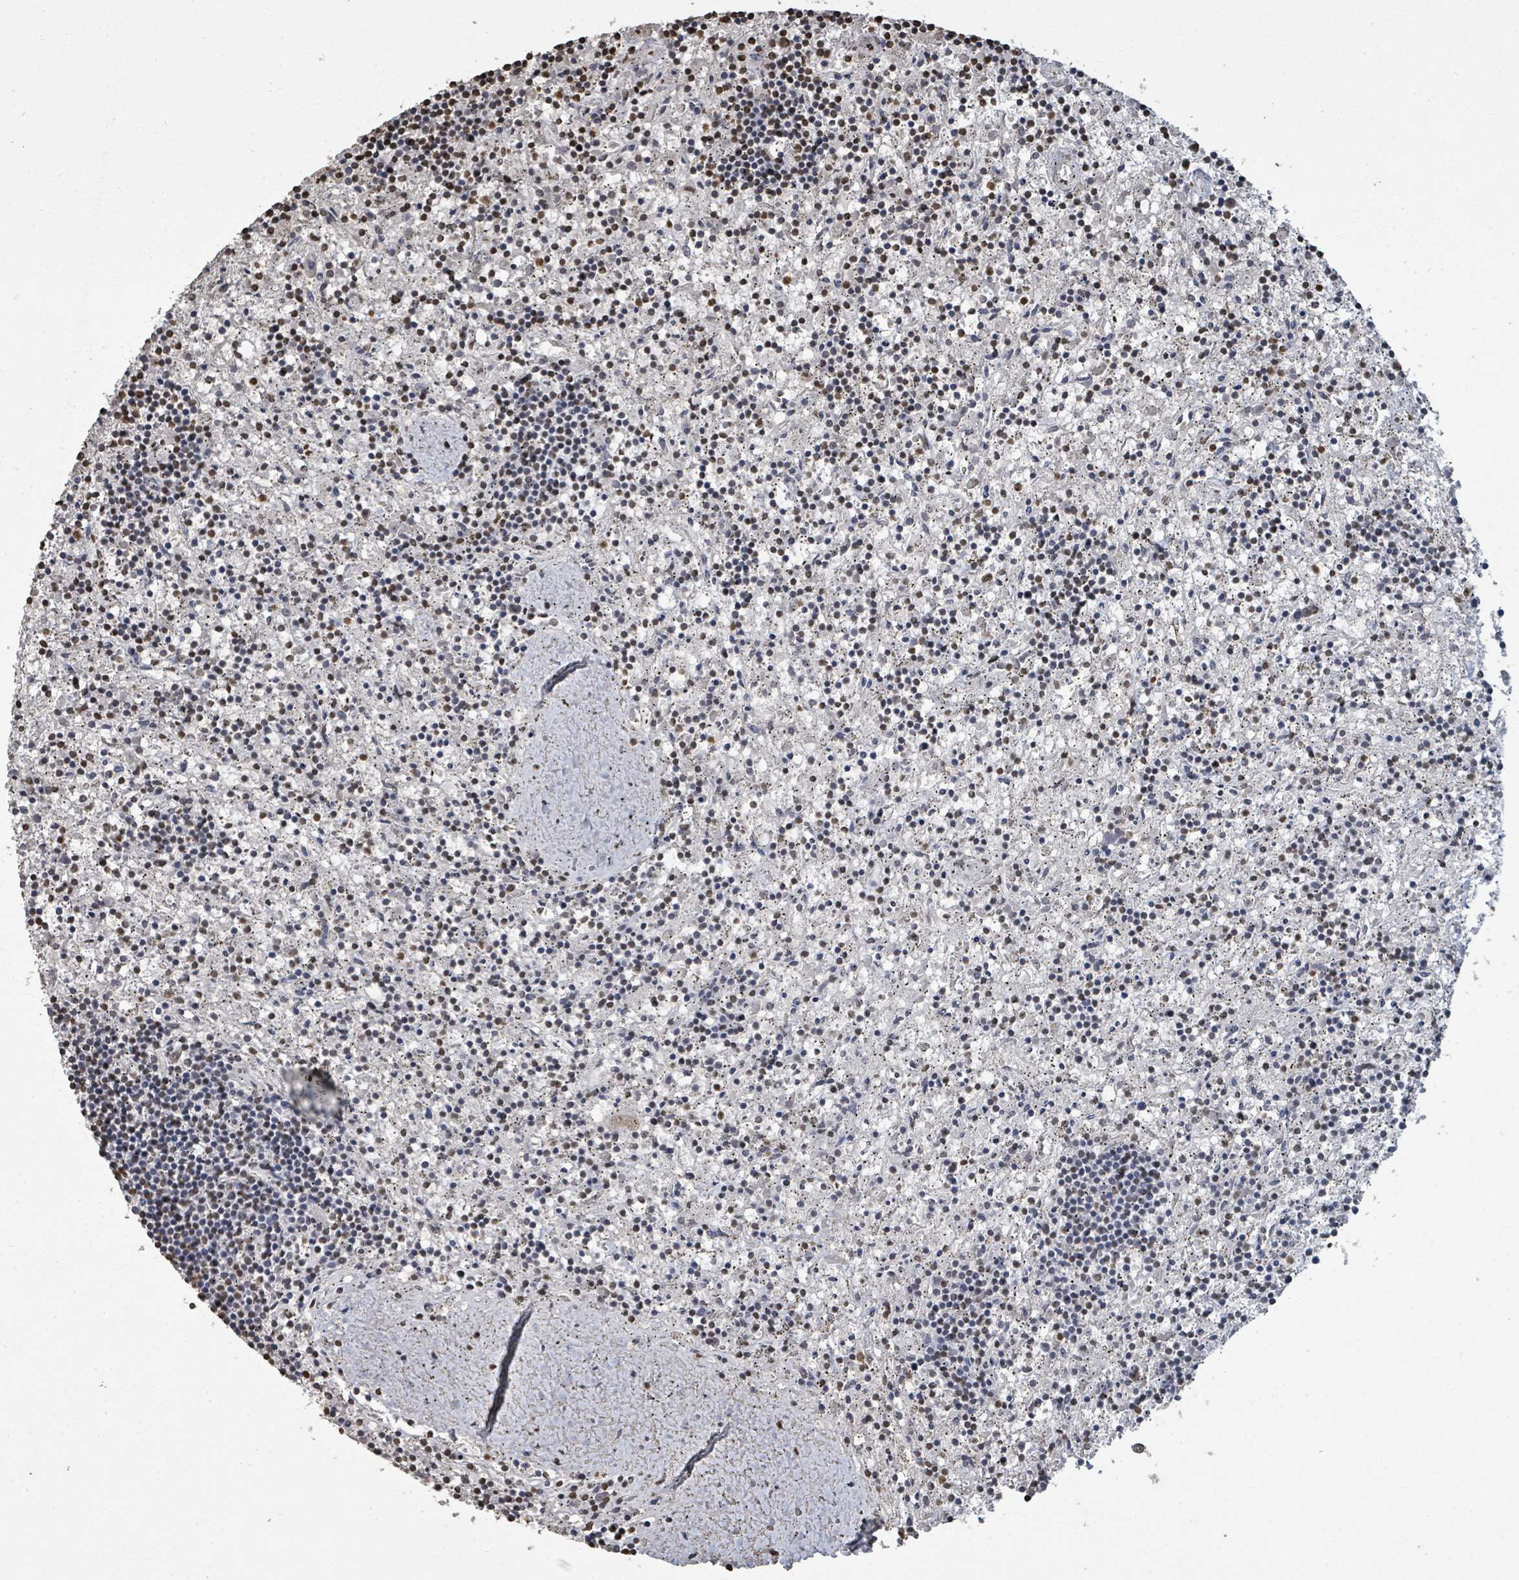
{"staining": {"intensity": "weak", "quantity": "<25%", "location": "nuclear"}, "tissue": "lymphoma", "cell_type": "Tumor cells", "image_type": "cancer", "snomed": [{"axis": "morphology", "description": "Malignant lymphoma, non-Hodgkin's type, Low grade"}, {"axis": "topography", "description": "Spleen"}], "caption": "A high-resolution micrograph shows IHC staining of low-grade malignant lymphoma, non-Hodgkin's type, which reveals no significant expression in tumor cells. Brightfield microscopy of IHC stained with DAB (3,3'-diaminobenzidine) (brown) and hematoxylin (blue), captured at high magnification.", "gene": "MRPS12", "patient": {"sex": "male", "age": 76}}